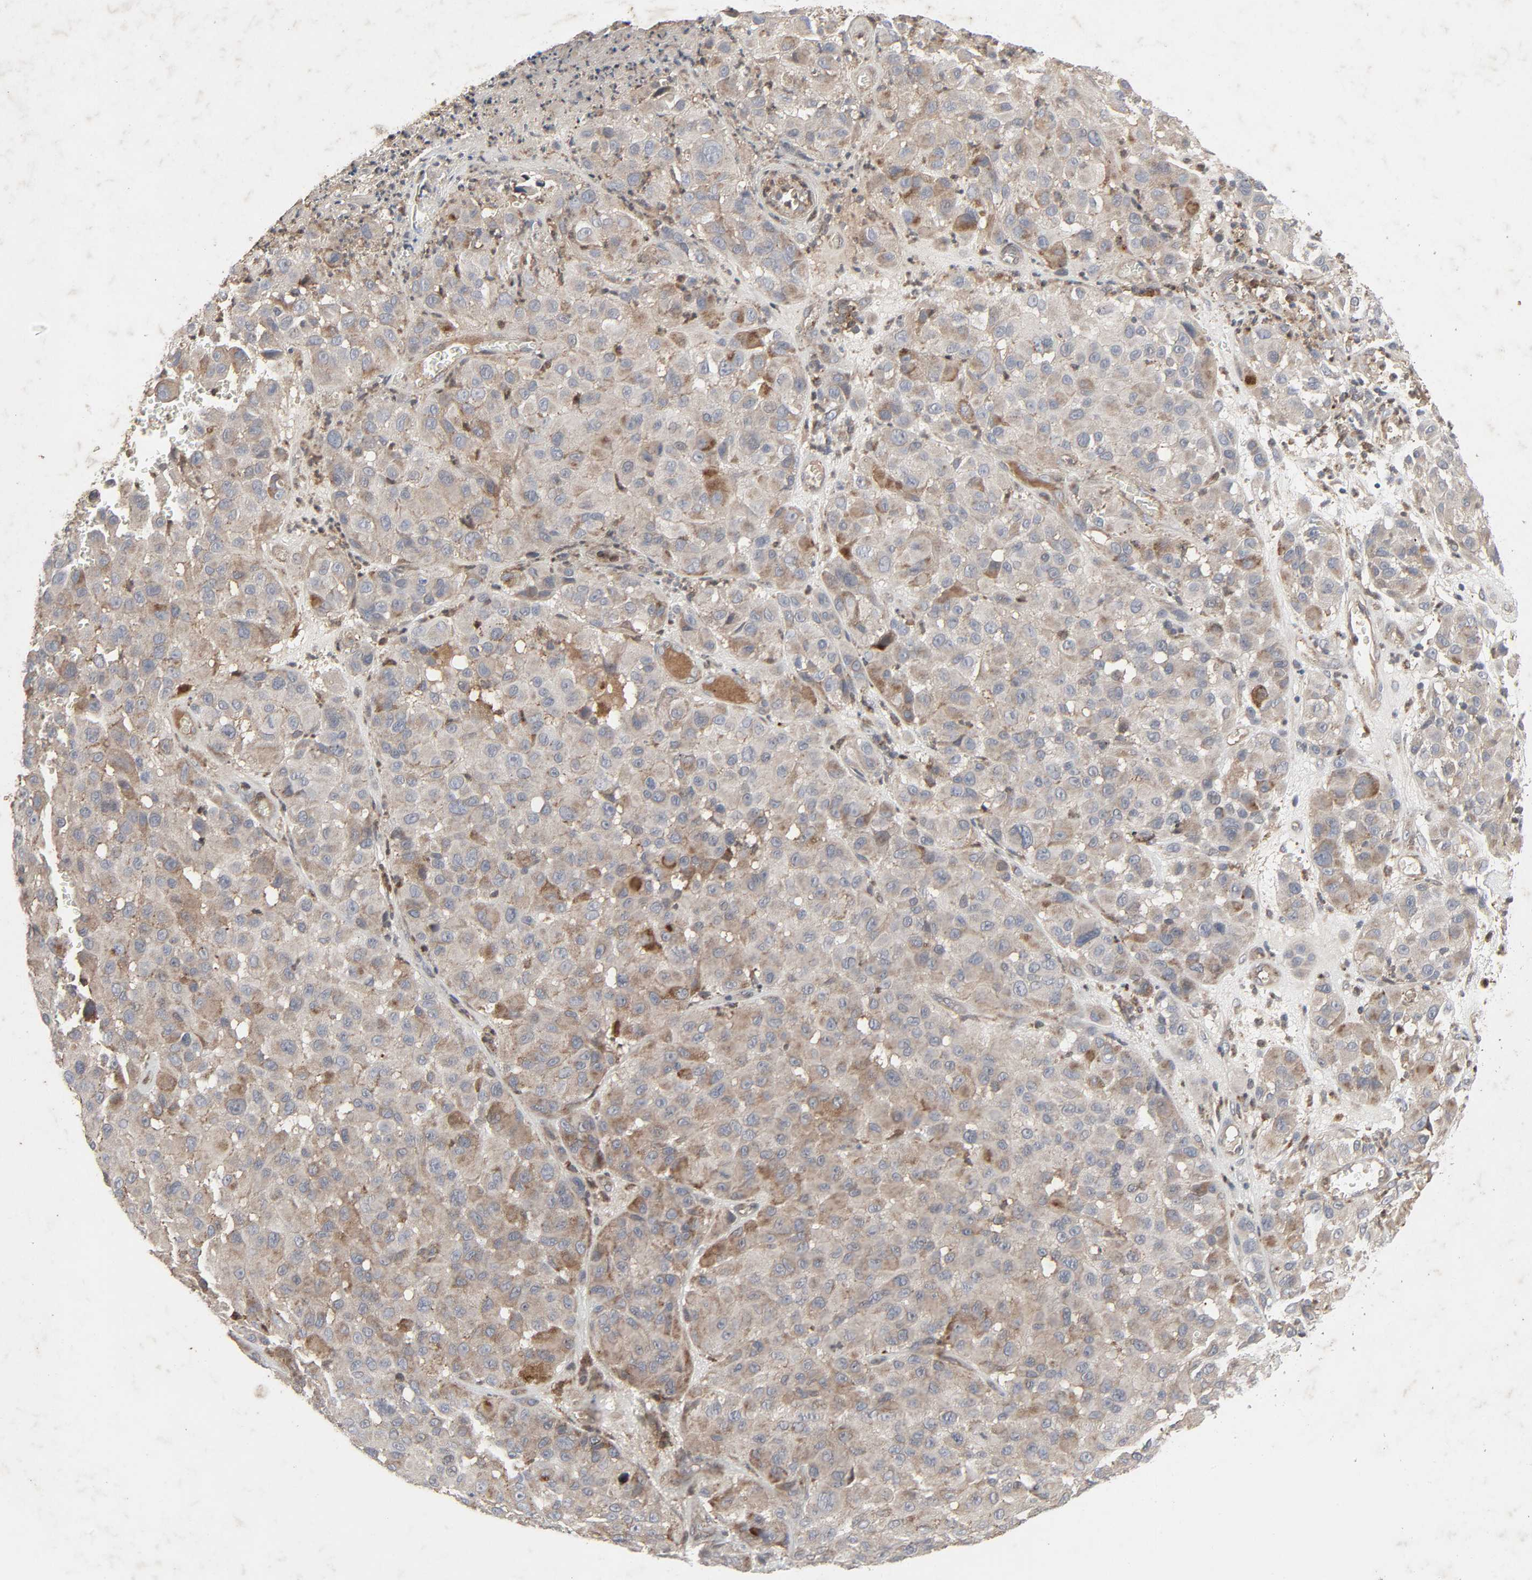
{"staining": {"intensity": "weak", "quantity": ">75%", "location": "cytoplasmic/membranous"}, "tissue": "melanoma", "cell_type": "Tumor cells", "image_type": "cancer", "snomed": [{"axis": "morphology", "description": "Malignant melanoma, NOS"}, {"axis": "topography", "description": "Skin"}], "caption": "DAB immunohistochemical staining of melanoma exhibits weak cytoplasmic/membranous protein staining in approximately >75% of tumor cells.", "gene": "ADCY4", "patient": {"sex": "female", "age": 21}}